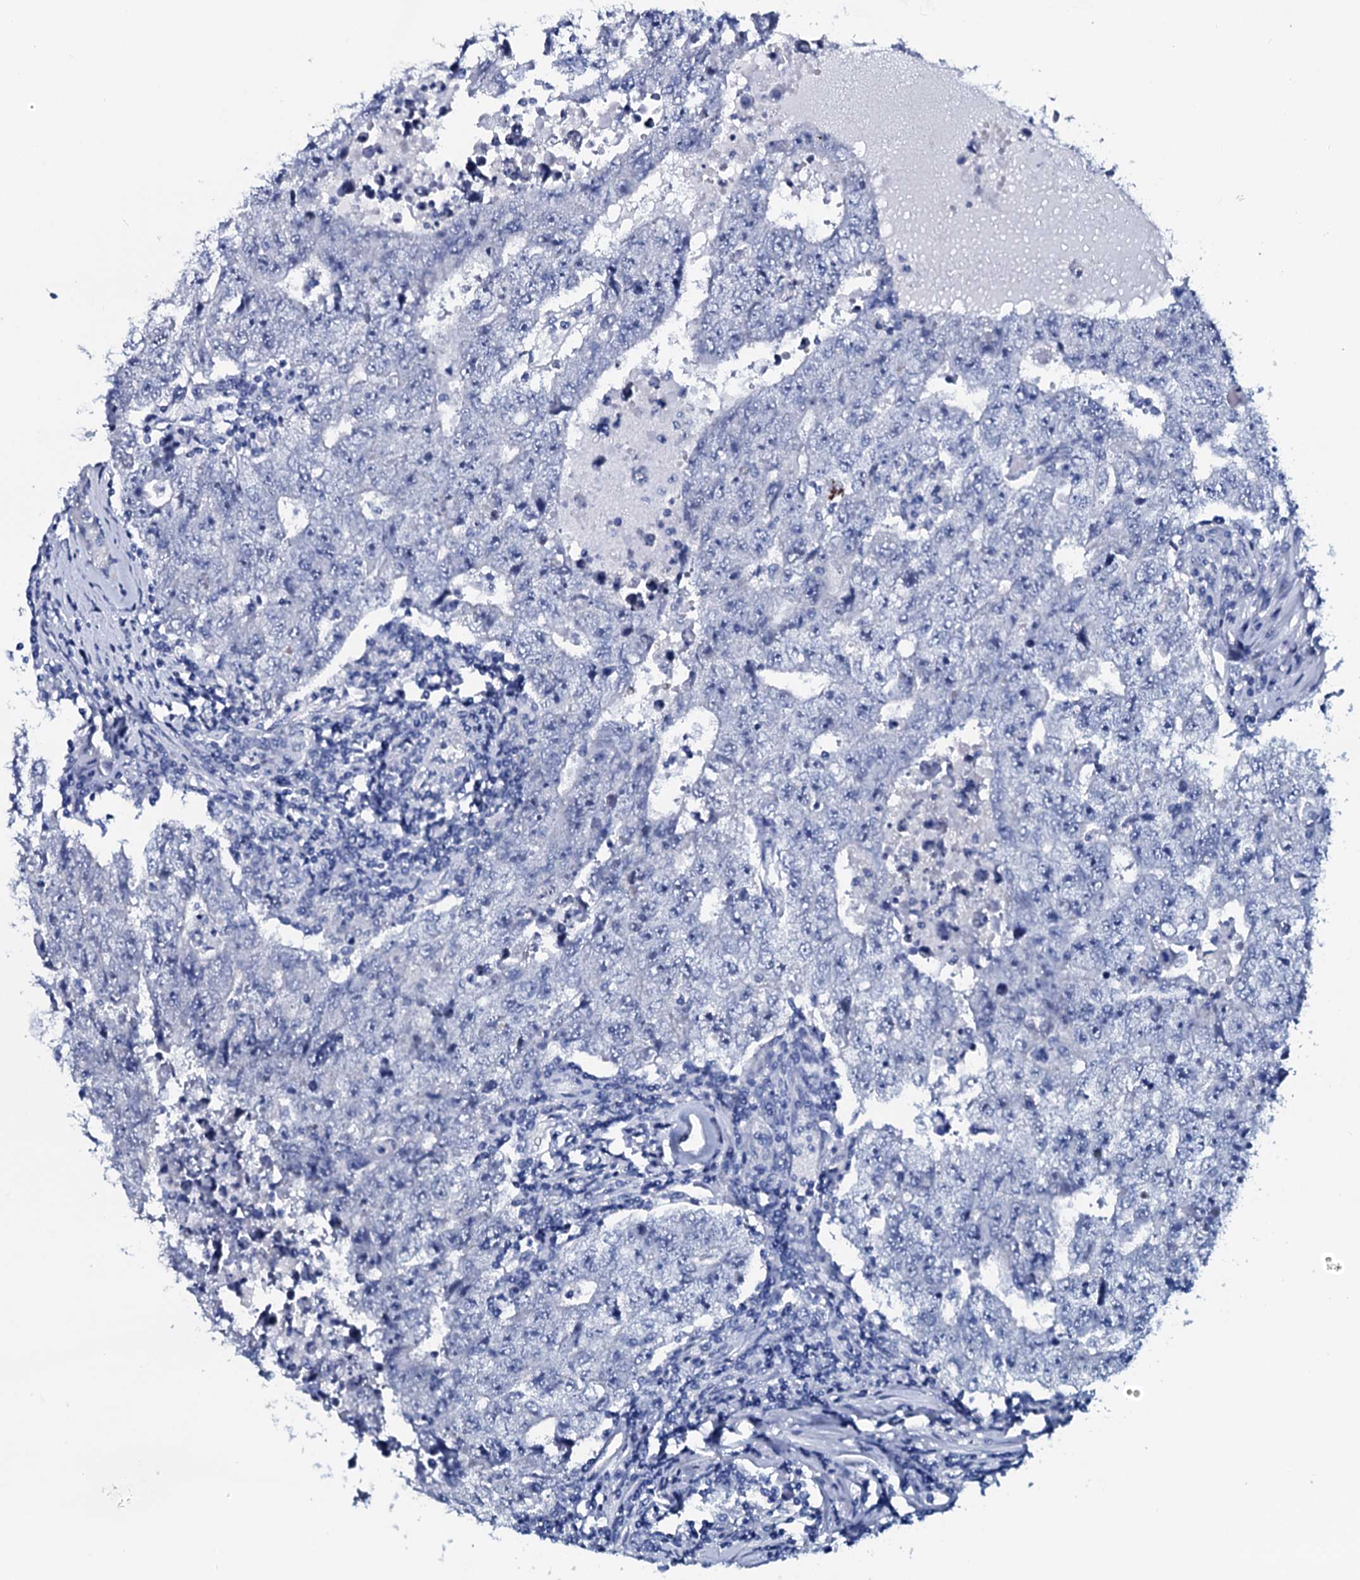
{"staining": {"intensity": "negative", "quantity": "none", "location": "none"}, "tissue": "testis cancer", "cell_type": "Tumor cells", "image_type": "cancer", "snomed": [{"axis": "morphology", "description": "Carcinoma, Embryonal, NOS"}, {"axis": "topography", "description": "Testis"}], "caption": "High power microscopy photomicrograph of an immunohistochemistry histopathology image of testis cancer (embryonal carcinoma), revealing no significant positivity in tumor cells.", "gene": "GYS2", "patient": {"sex": "male", "age": 17}}